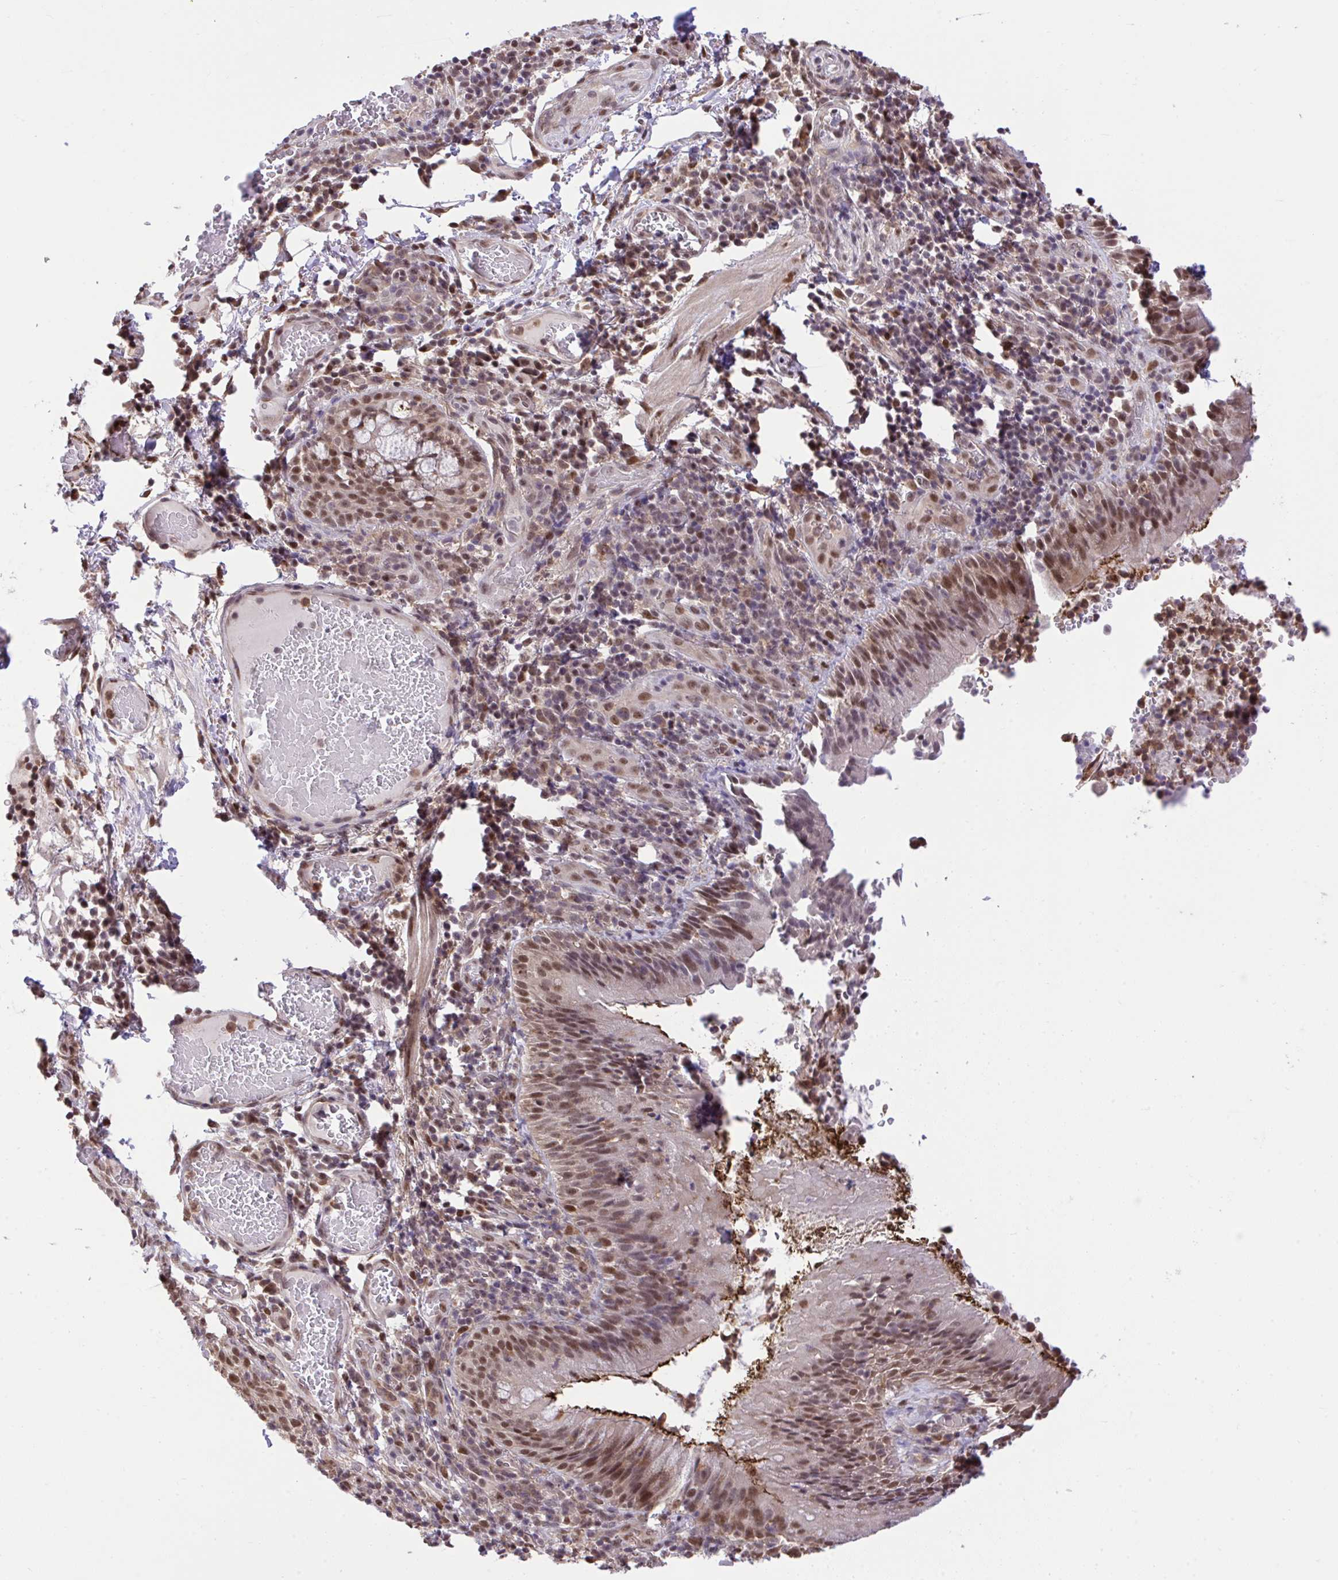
{"staining": {"intensity": "moderate", "quantity": ">75%", "location": "nuclear"}, "tissue": "bronchus", "cell_type": "Respiratory epithelial cells", "image_type": "normal", "snomed": [{"axis": "morphology", "description": "Normal tissue, NOS"}, {"axis": "topography", "description": "Lymph node"}, {"axis": "topography", "description": "Bronchus"}], "caption": "This photomicrograph demonstrates IHC staining of benign bronchus, with medium moderate nuclear positivity in approximately >75% of respiratory epithelial cells.", "gene": "GLIS3", "patient": {"sex": "male", "age": 56}}